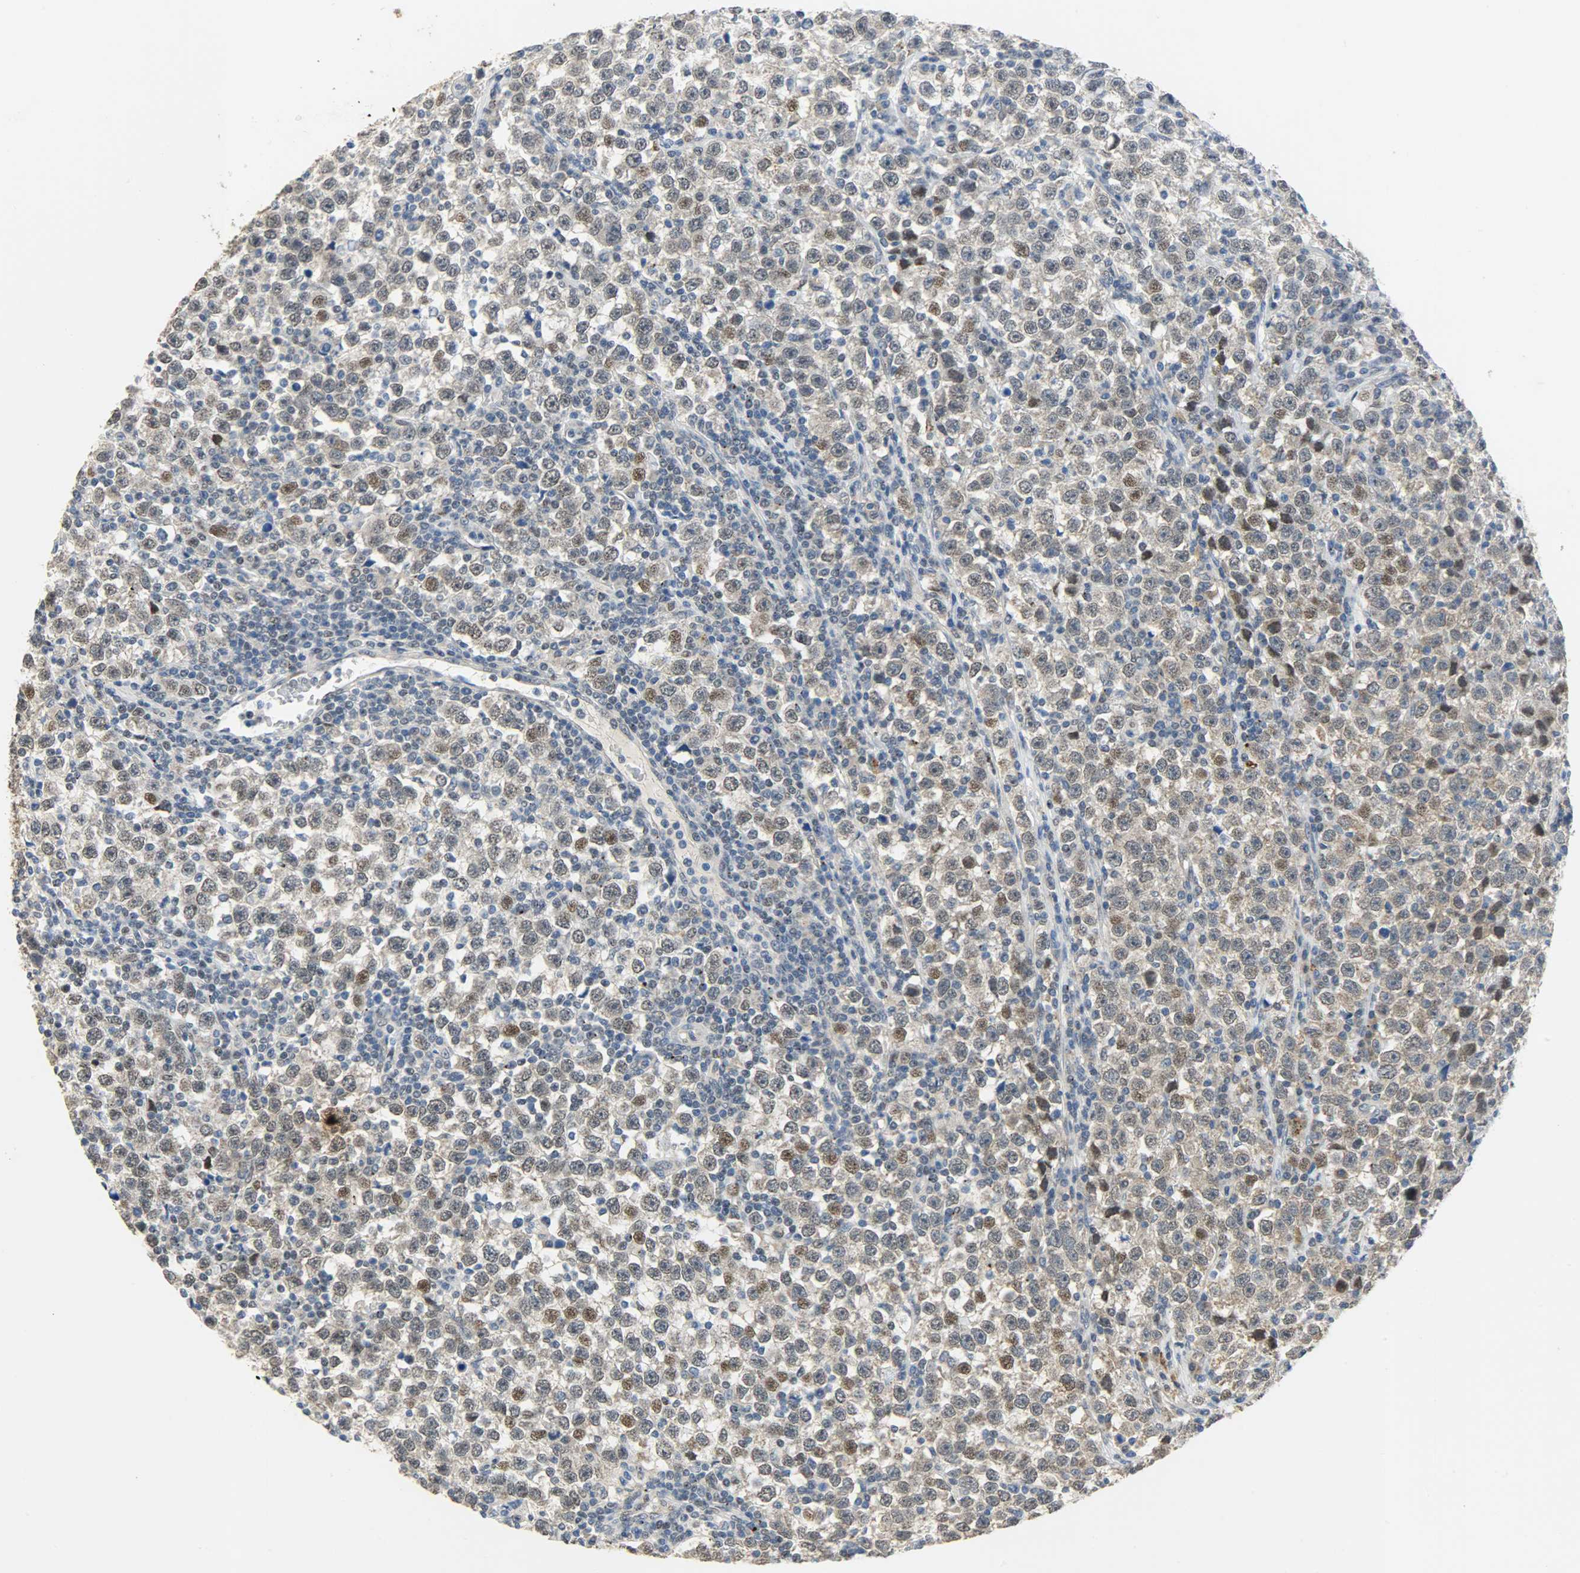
{"staining": {"intensity": "moderate", "quantity": "25%-75%", "location": "cytoplasmic/membranous,nuclear"}, "tissue": "testis cancer", "cell_type": "Tumor cells", "image_type": "cancer", "snomed": [{"axis": "morphology", "description": "Seminoma, NOS"}, {"axis": "topography", "description": "Testis"}], "caption": "Protein staining by immunohistochemistry exhibits moderate cytoplasmic/membranous and nuclear expression in about 25%-75% of tumor cells in testis cancer (seminoma). The staining is performed using DAB (3,3'-diaminobenzidine) brown chromogen to label protein expression. The nuclei are counter-stained blue using hematoxylin.", "gene": "GIT2", "patient": {"sex": "male", "age": 43}}